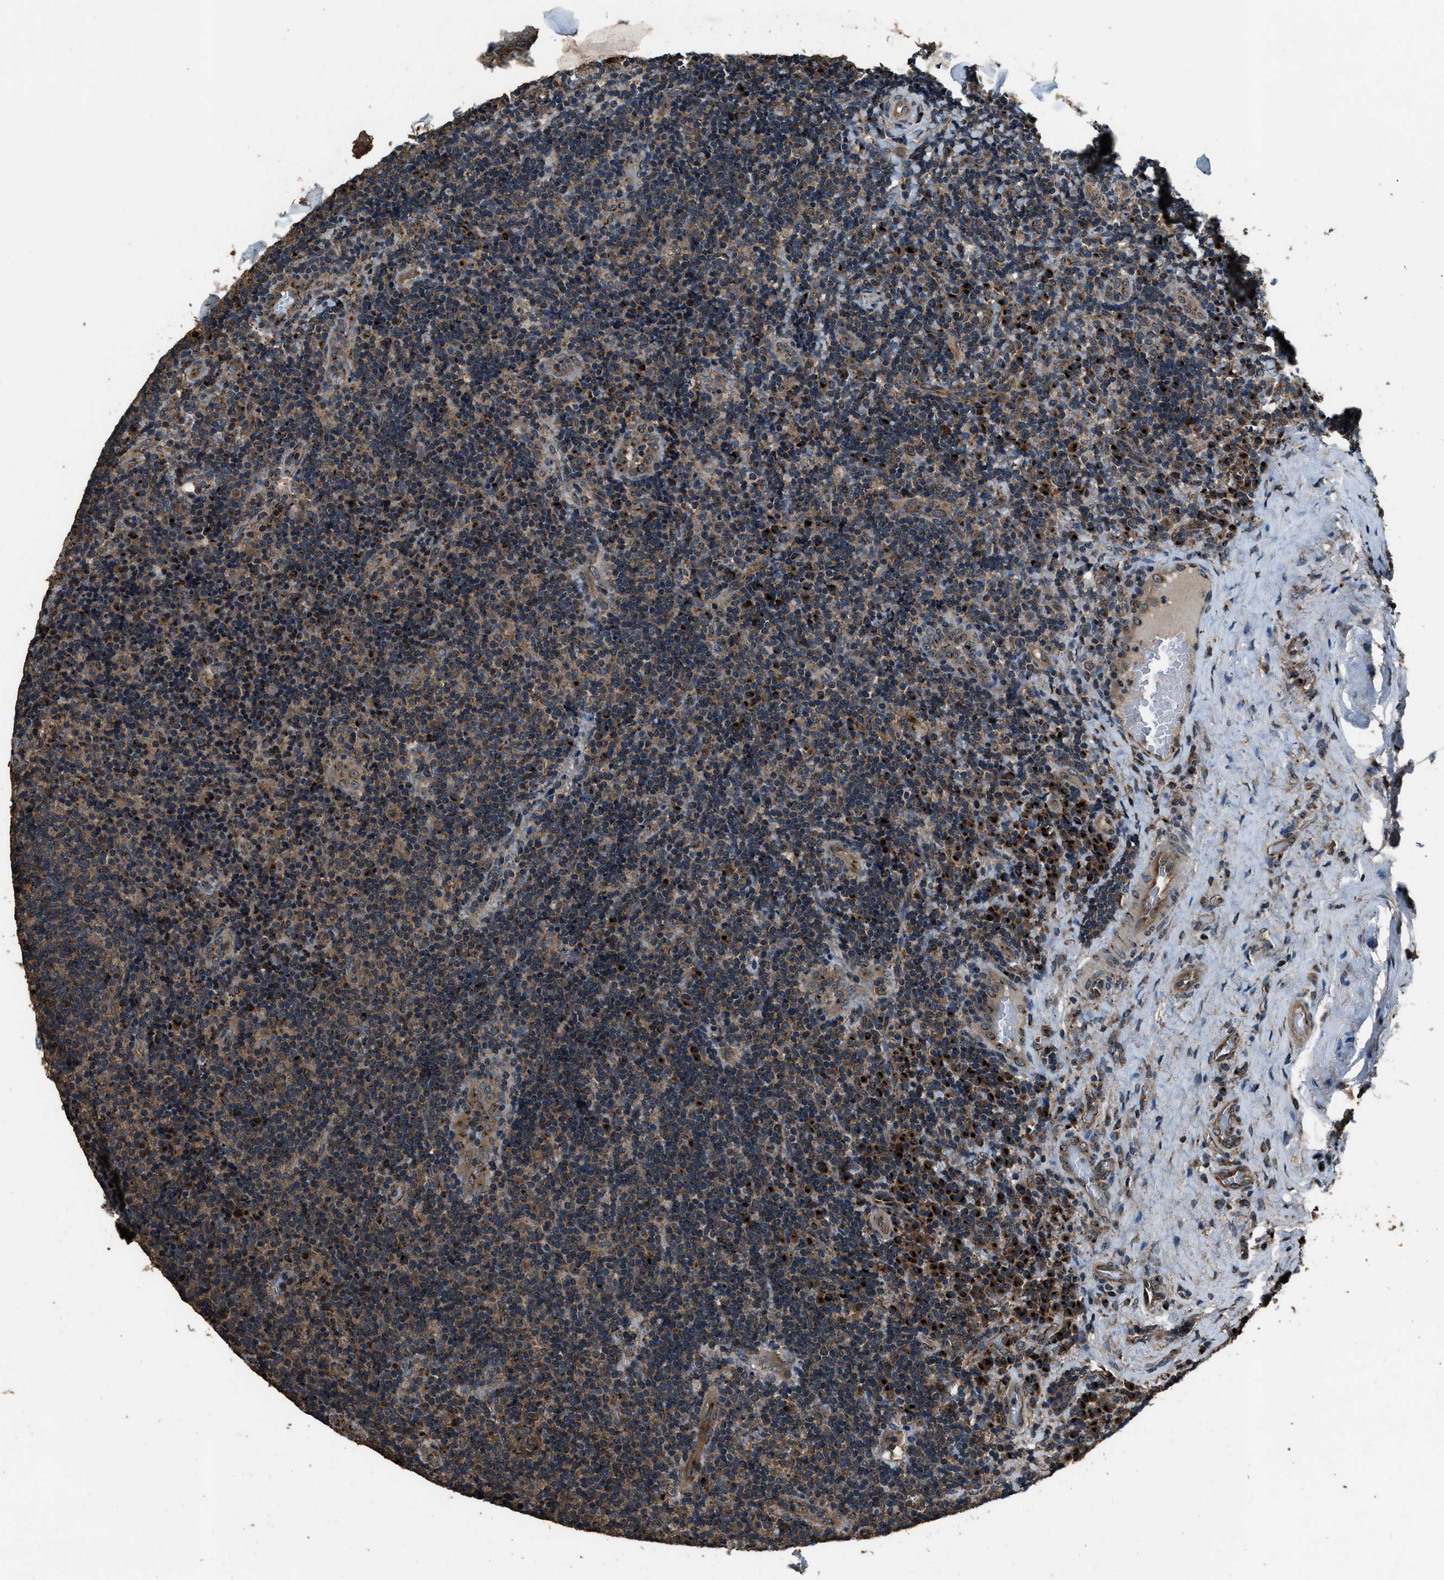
{"staining": {"intensity": "moderate", "quantity": "25%-75%", "location": "cytoplasmic/membranous"}, "tissue": "lymphoma", "cell_type": "Tumor cells", "image_type": "cancer", "snomed": [{"axis": "morphology", "description": "Malignant lymphoma, non-Hodgkin's type, High grade"}, {"axis": "topography", "description": "Tonsil"}], "caption": "This histopathology image reveals malignant lymphoma, non-Hodgkin's type (high-grade) stained with immunohistochemistry to label a protein in brown. The cytoplasmic/membranous of tumor cells show moderate positivity for the protein. Nuclei are counter-stained blue.", "gene": "SLC38A10", "patient": {"sex": "female", "age": 36}}